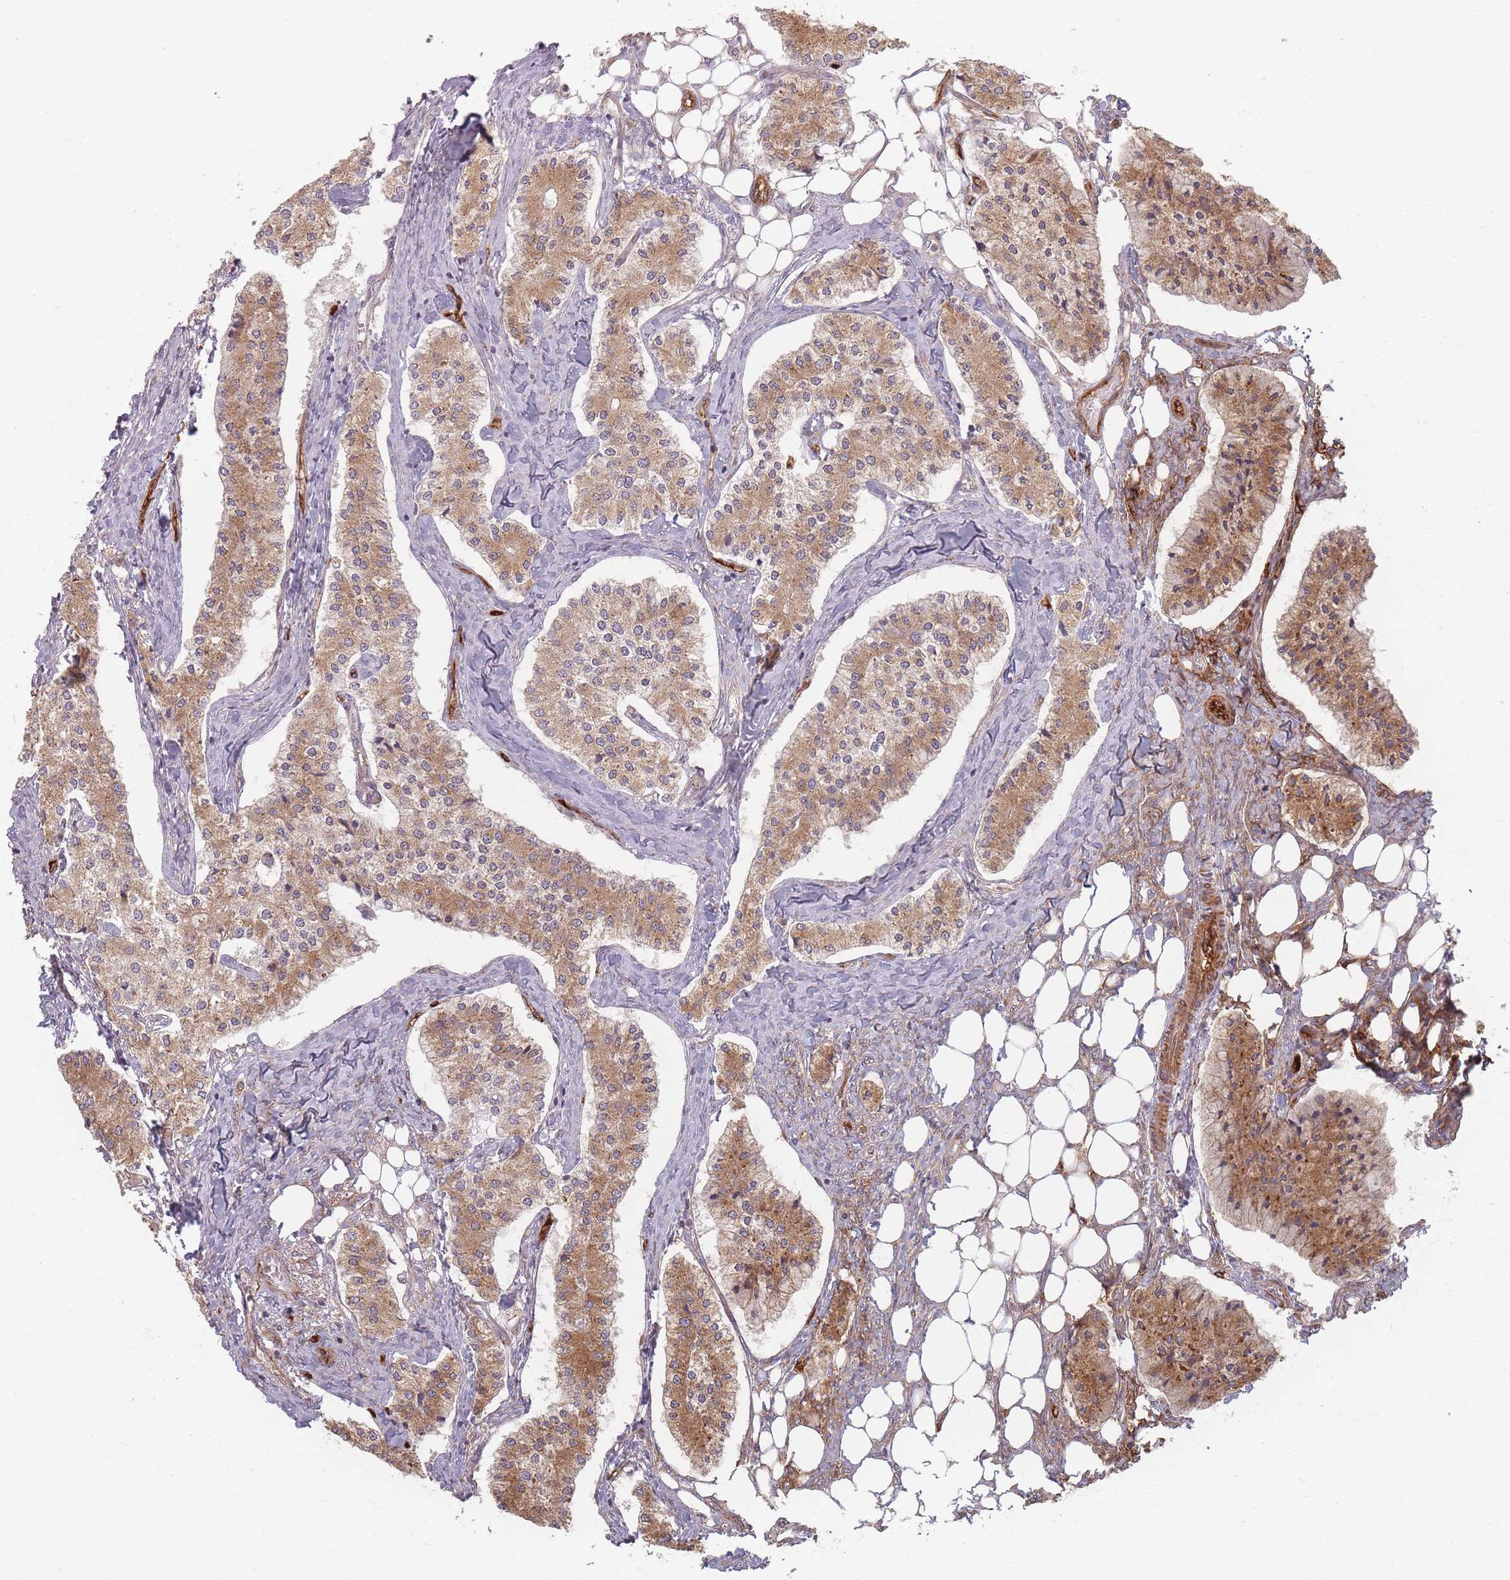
{"staining": {"intensity": "moderate", "quantity": ">75%", "location": "cytoplasmic/membranous"}, "tissue": "carcinoid", "cell_type": "Tumor cells", "image_type": "cancer", "snomed": [{"axis": "morphology", "description": "Carcinoid, malignant, NOS"}, {"axis": "topography", "description": "Colon"}], "caption": "DAB (3,3'-diaminobenzidine) immunohistochemical staining of malignant carcinoid reveals moderate cytoplasmic/membranous protein staining in approximately >75% of tumor cells.", "gene": "MRPS6", "patient": {"sex": "female", "age": 52}}